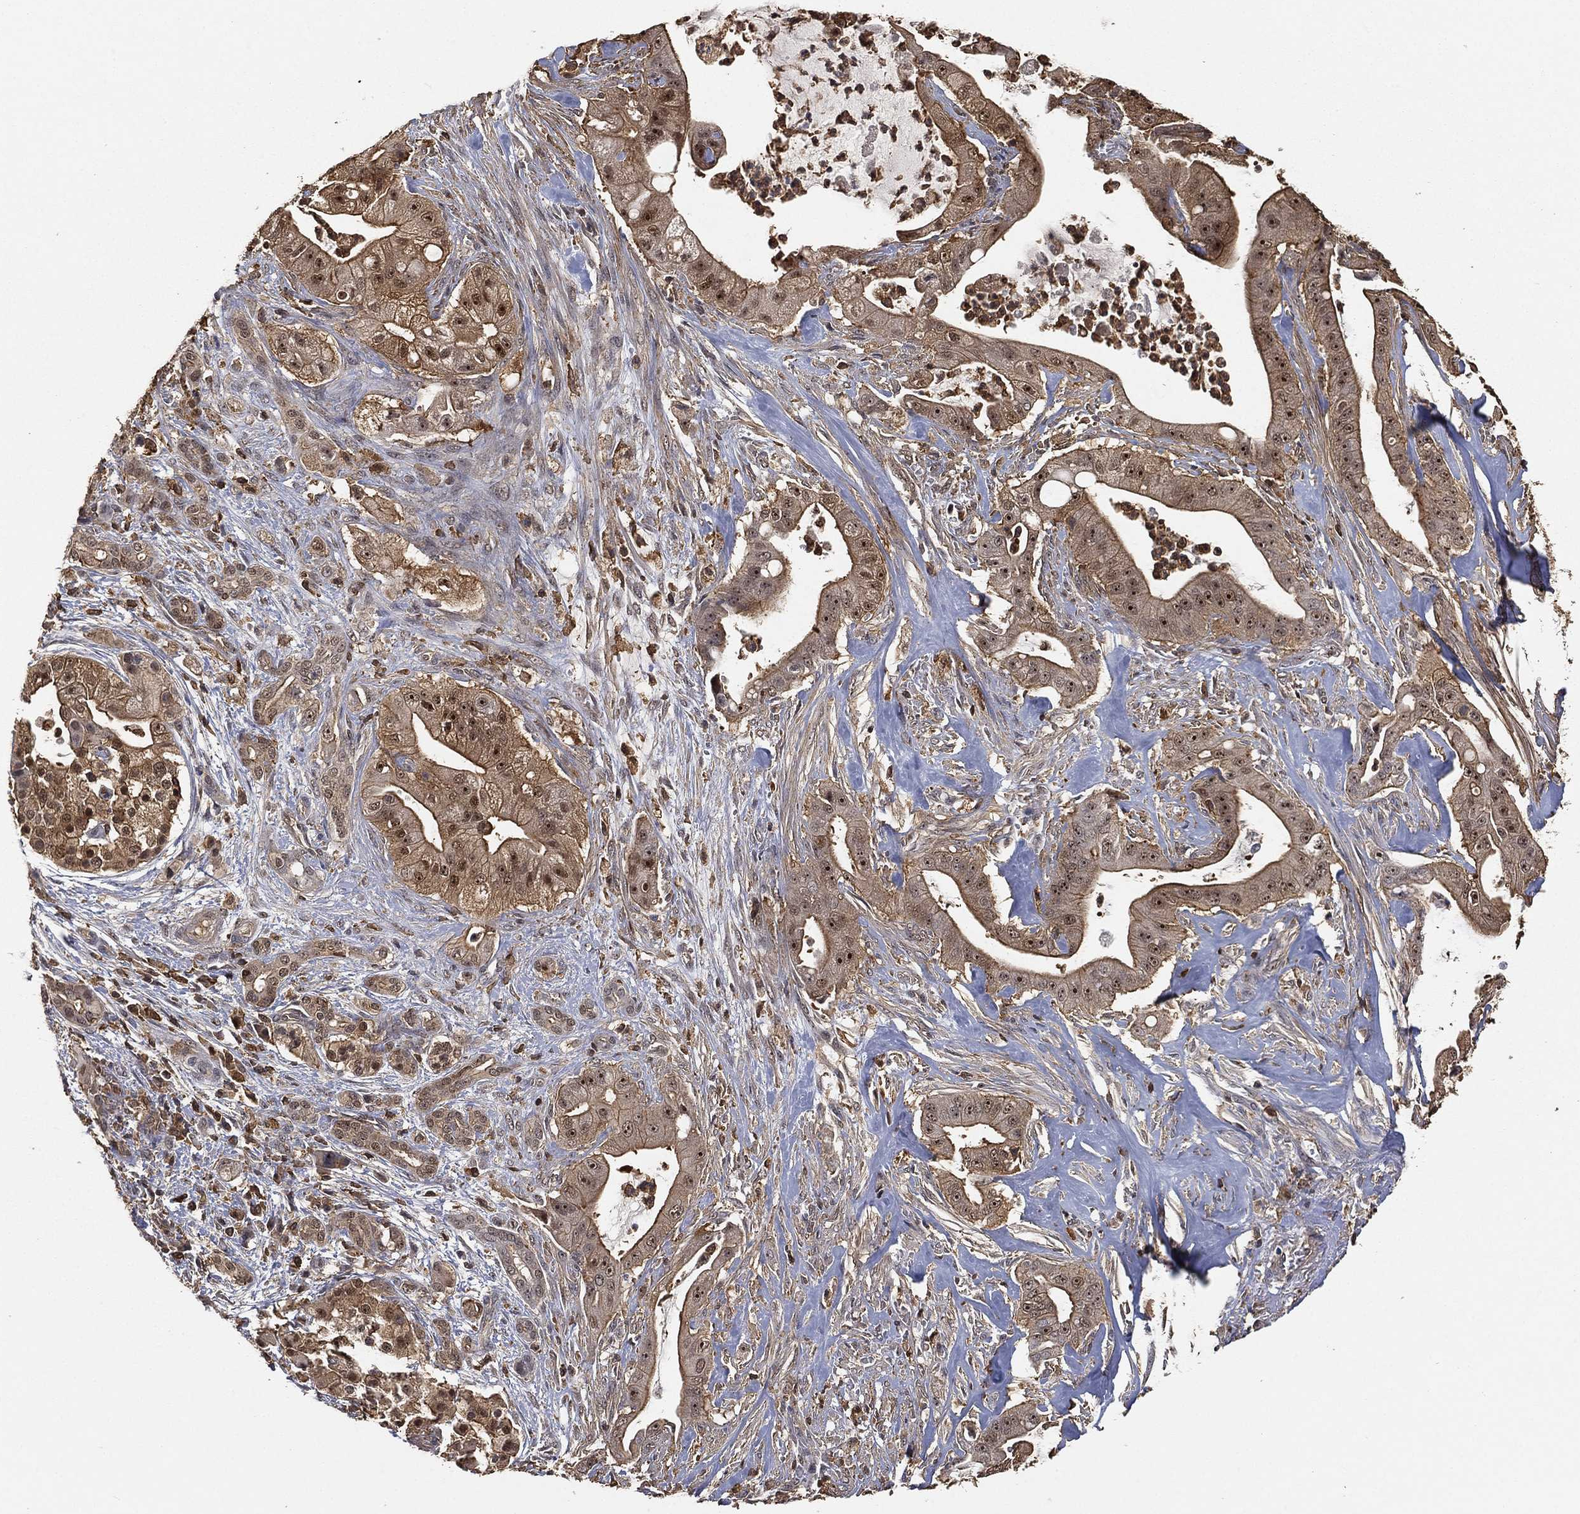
{"staining": {"intensity": "moderate", "quantity": "25%-75%", "location": "cytoplasmic/membranous,nuclear"}, "tissue": "pancreatic cancer", "cell_type": "Tumor cells", "image_type": "cancer", "snomed": [{"axis": "morphology", "description": "Normal tissue, NOS"}, {"axis": "morphology", "description": "Inflammation, NOS"}, {"axis": "morphology", "description": "Adenocarcinoma, NOS"}, {"axis": "topography", "description": "Pancreas"}], "caption": "A medium amount of moderate cytoplasmic/membranous and nuclear positivity is identified in approximately 25%-75% of tumor cells in pancreatic cancer tissue.", "gene": "CRYL1", "patient": {"sex": "male", "age": 57}}